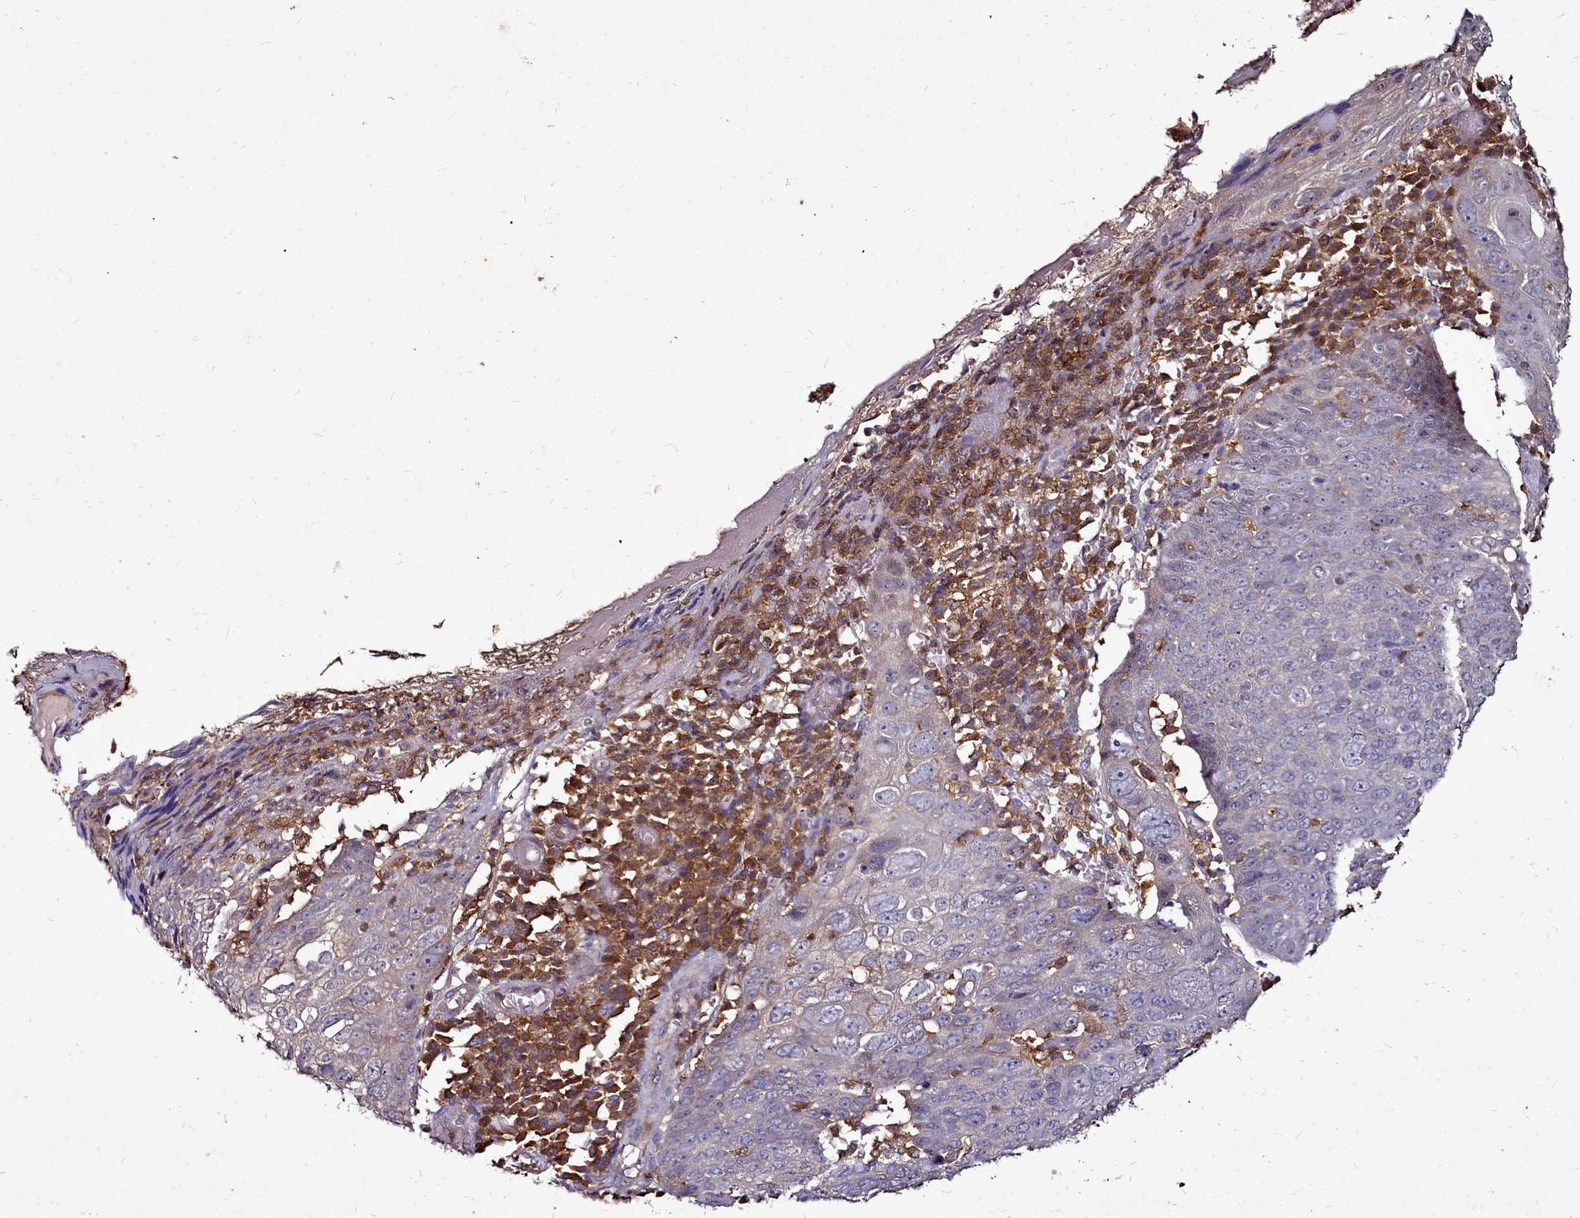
{"staining": {"intensity": "weak", "quantity": "<25%", "location": "cytoplasmic/membranous"}, "tissue": "skin cancer", "cell_type": "Tumor cells", "image_type": "cancer", "snomed": [{"axis": "morphology", "description": "Squamous cell carcinoma, NOS"}, {"axis": "topography", "description": "Skin"}], "caption": "The image reveals no staining of tumor cells in squamous cell carcinoma (skin).", "gene": "NCKAP1L", "patient": {"sex": "male", "age": 71}}